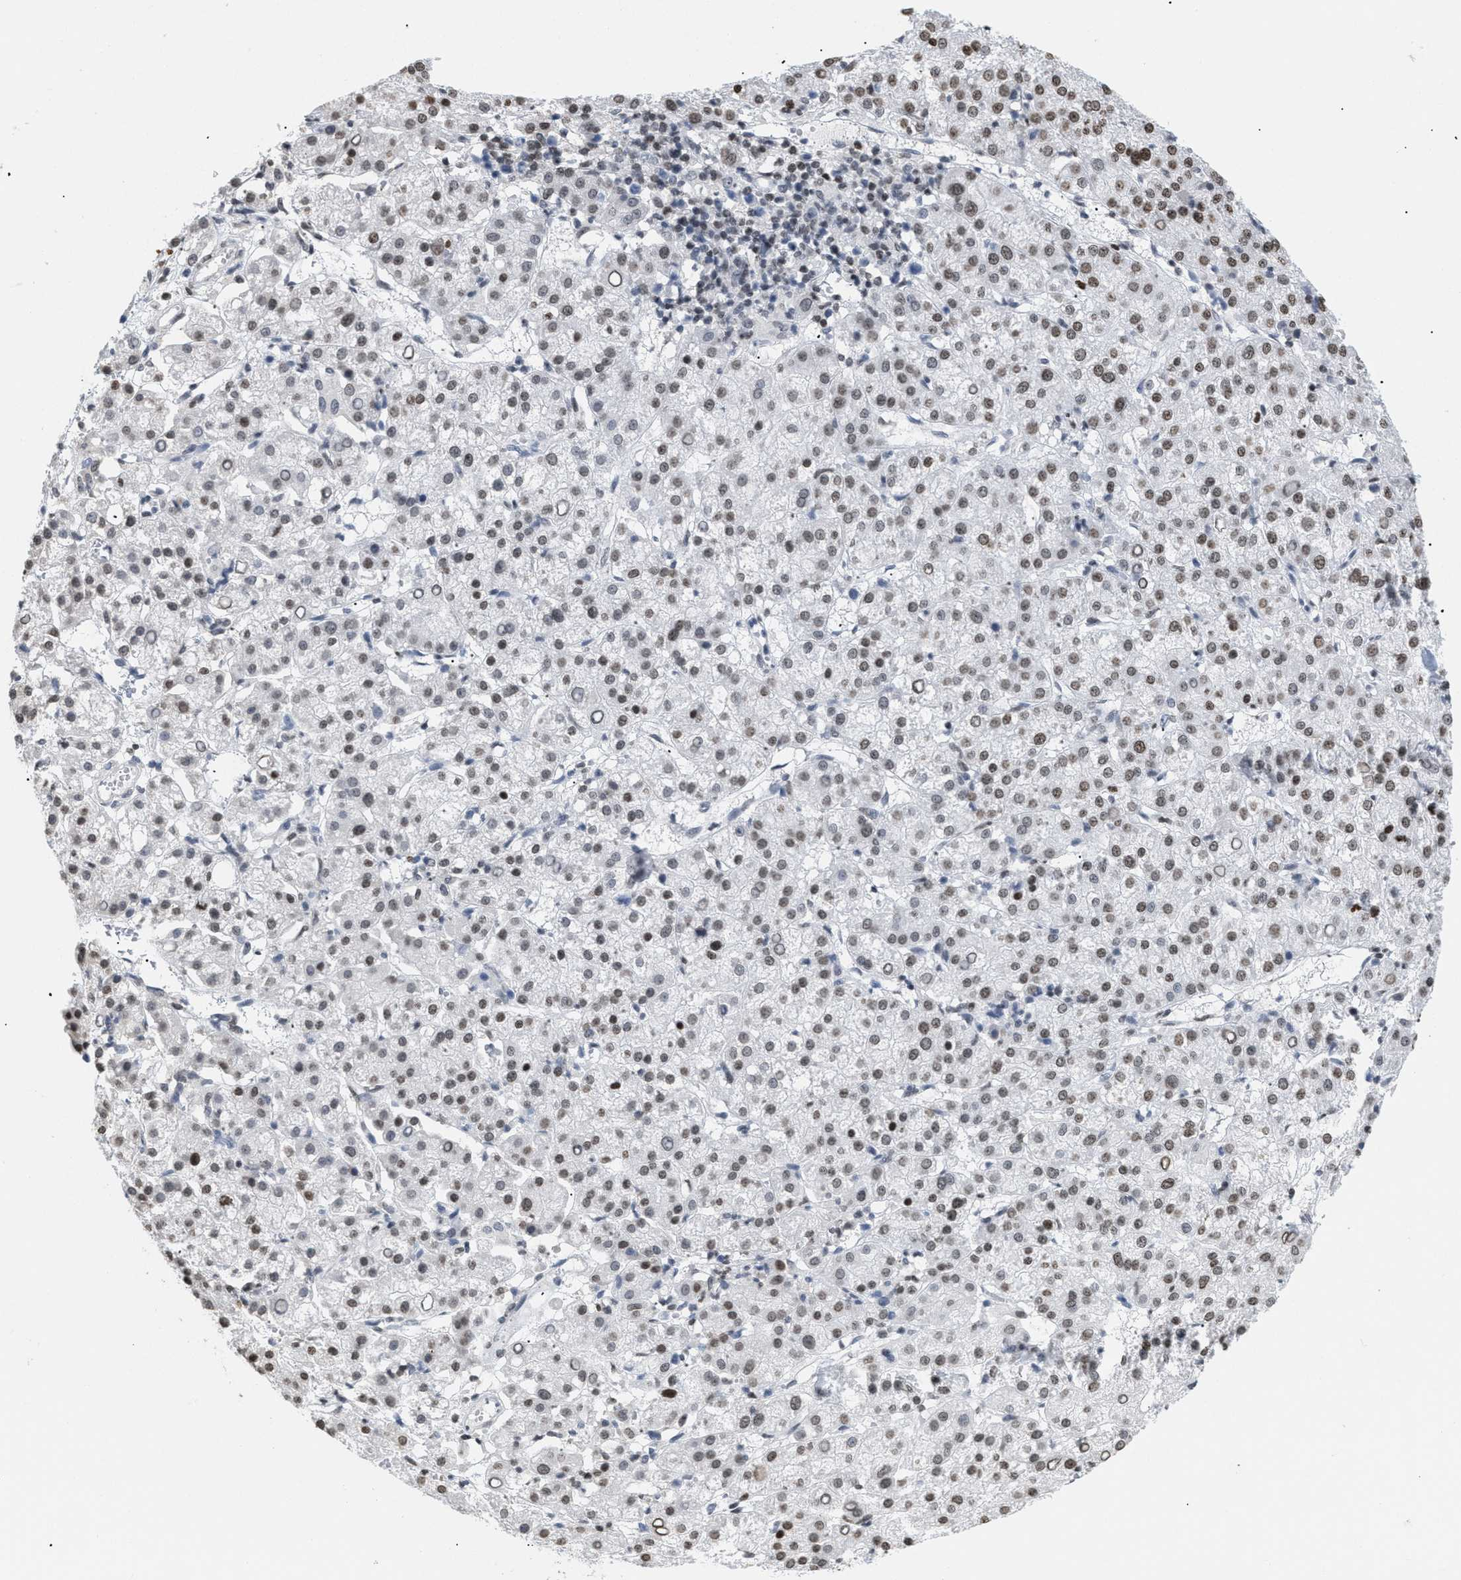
{"staining": {"intensity": "moderate", "quantity": ">75%", "location": "nuclear"}, "tissue": "liver cancer", "cell_type": "Tumor cells", "image_type": "cancer", "snomed": [{"axis": "morphology", "description": "Carcinoma, Hepatocellular, NOS"}, {"axis": "topography", "description": "Liver"}], "caption": "Protein expression analysis of liver cancer reveals moderate nuclear staining in approximately >75% of tumor cells.", "gene": "HMGN2", "patient": {"sex": "female", "age": 58}}